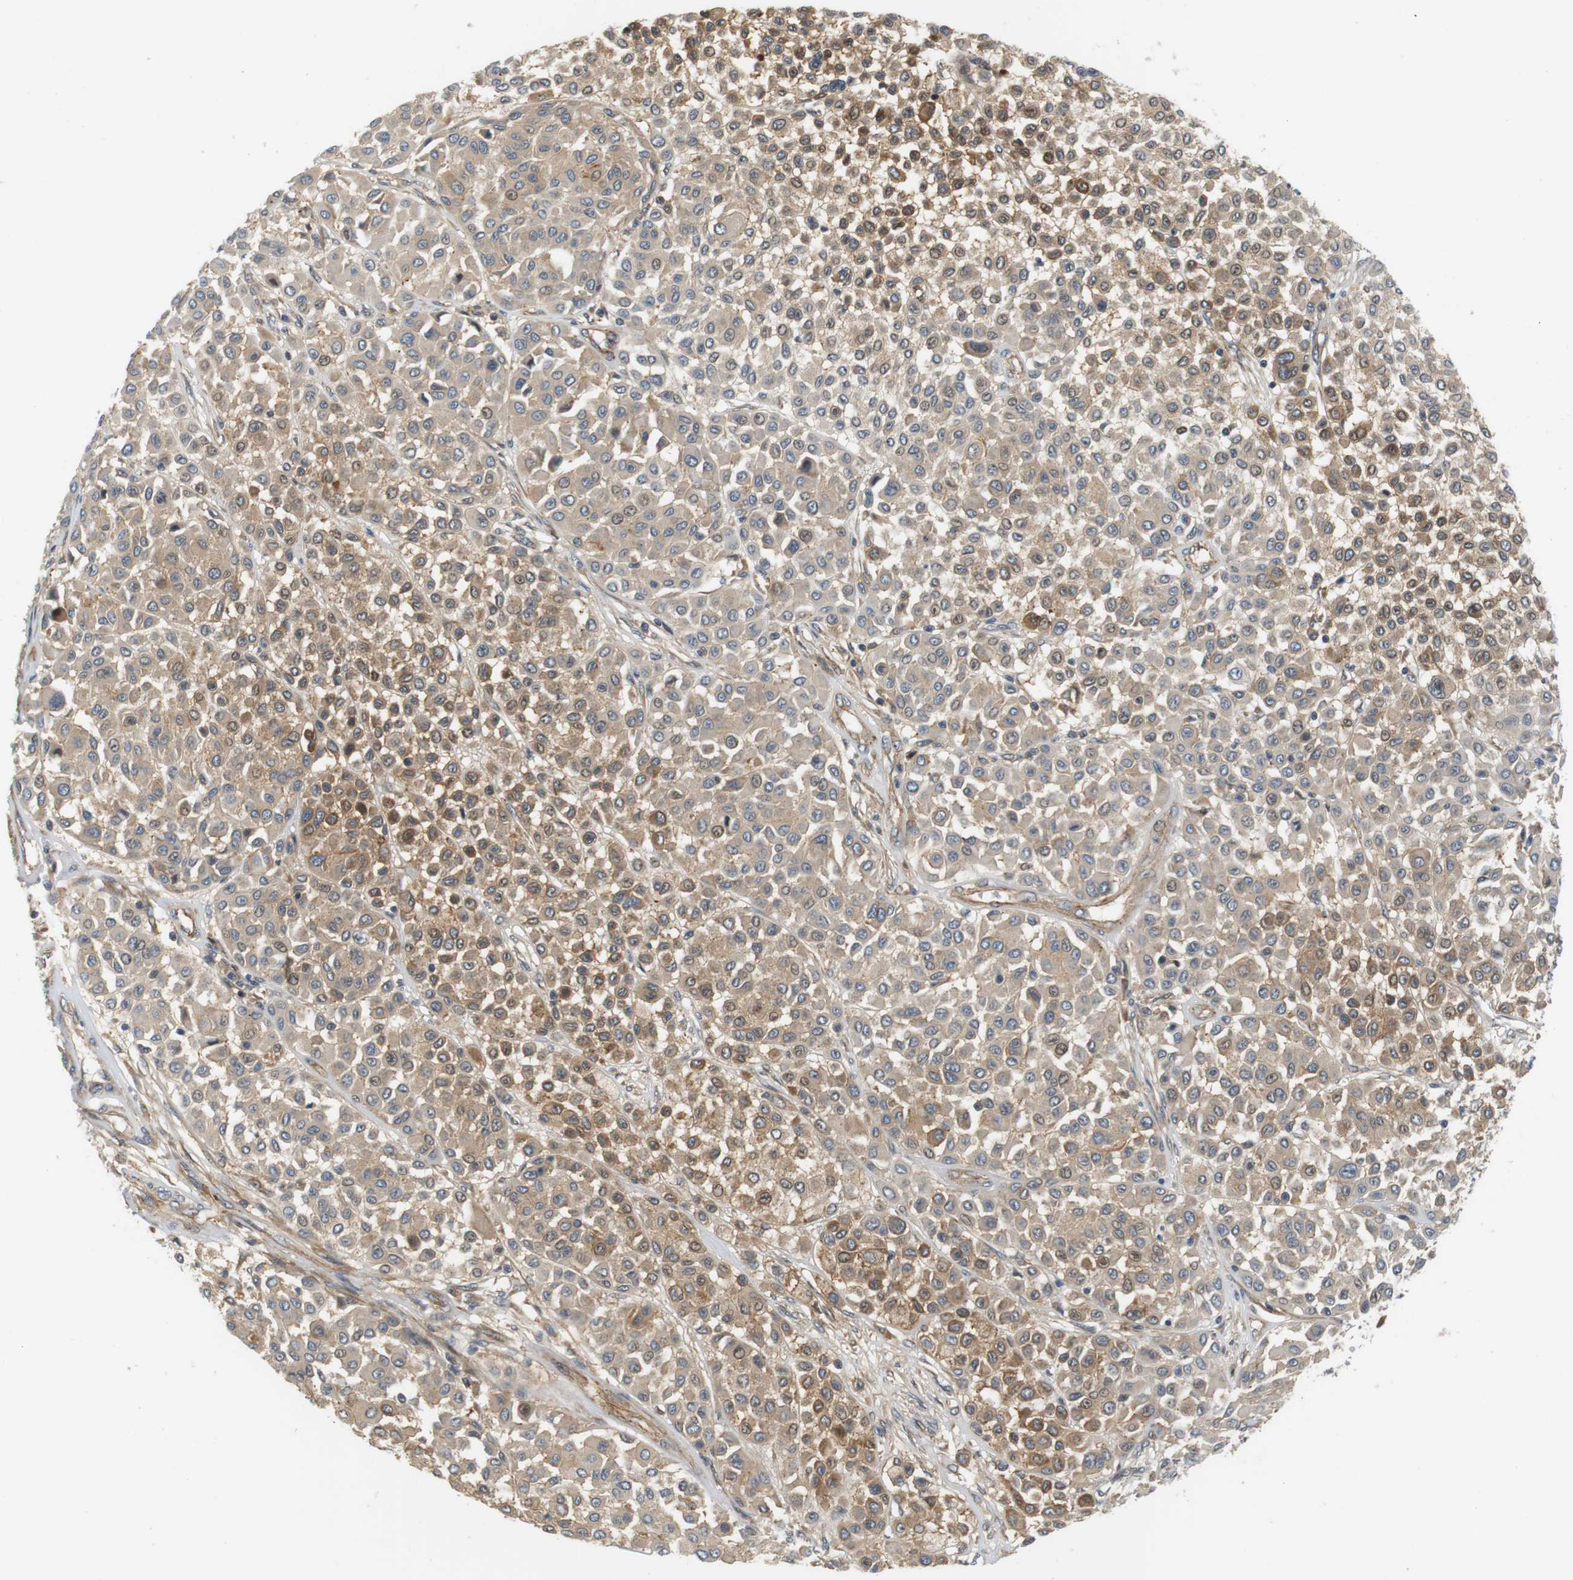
{"staining": {"intensity": "weak", "quantity": ">75%", "location": "cytoplasmic/membranous"}, "tissue": "melanoma", "cell_type": "Tumor cells", "image_type": "cancer", "snomed": [{"axis": "morphology", "description": "Malignant melanoma, Metastatic site"}, {"axis": "topography", "description": "Soft tissue"}], "caption": "About >75% of tumor cells in melanoma demonstrate weak cytoplasmic/membranous protein expression as visualized by brown immunohistochemical staining.", "gene": "SH3GLB1", "patient": {"sex": "male", "age": 41}}